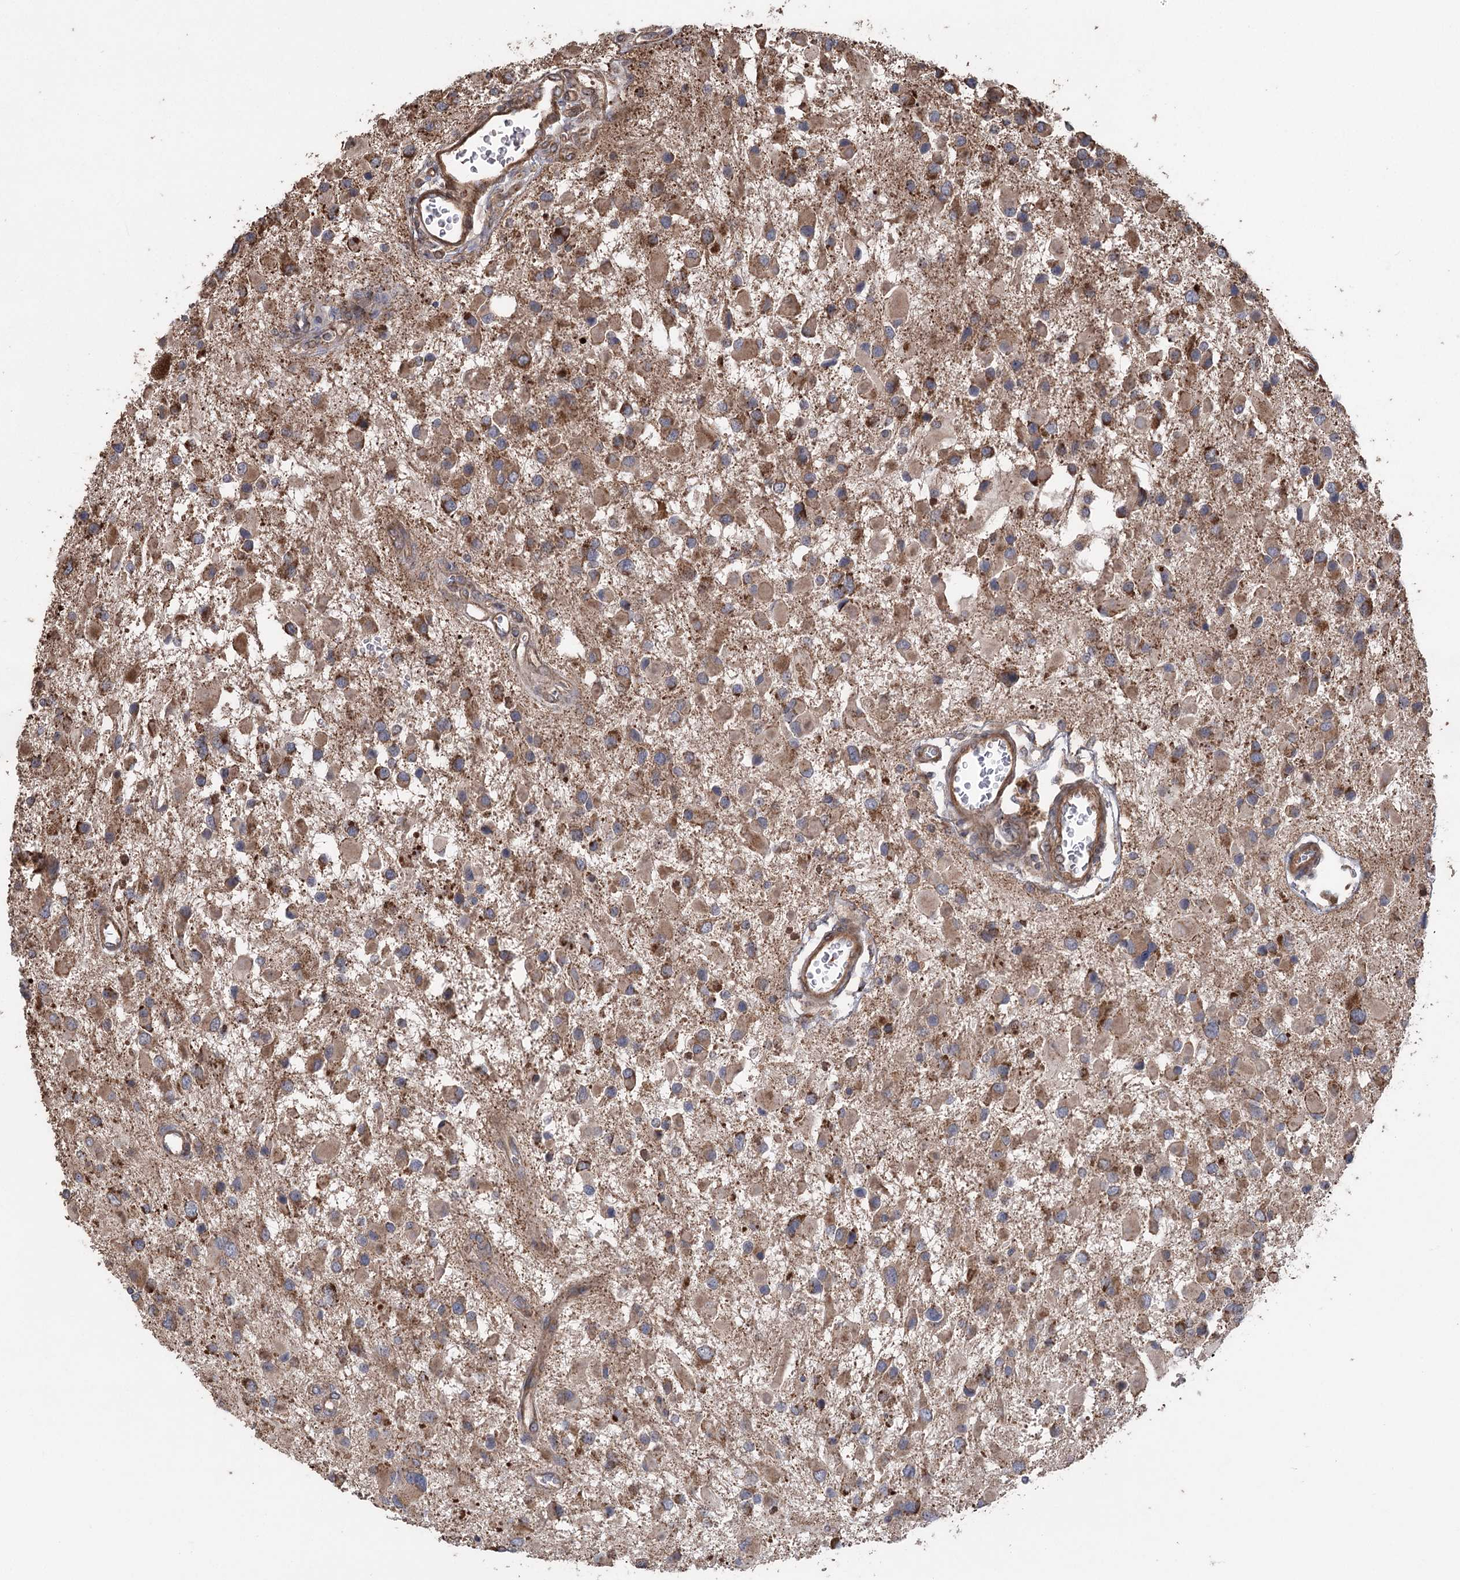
{"staining": {"intensity": "moderate", "quantity": ">75%", "location": "cytoplasmic/membranous"}, "tissue": "glioma", "cell_type": "Tumor cells", "image_type": "cancer", "snomed": [{"axis": "morphology", "description": "Glioma, malignant, High grade"}, {"axis": "topography", "description": "Brain"}], "caption": "IHC of high-grade glioma (malignant) demonstrates medium levels of moderate cytoplasmic/membranous positivity in about >75% of tumor cells.", "gene": "RWDD4", "patient": {"sex": "male", "age": 53}}